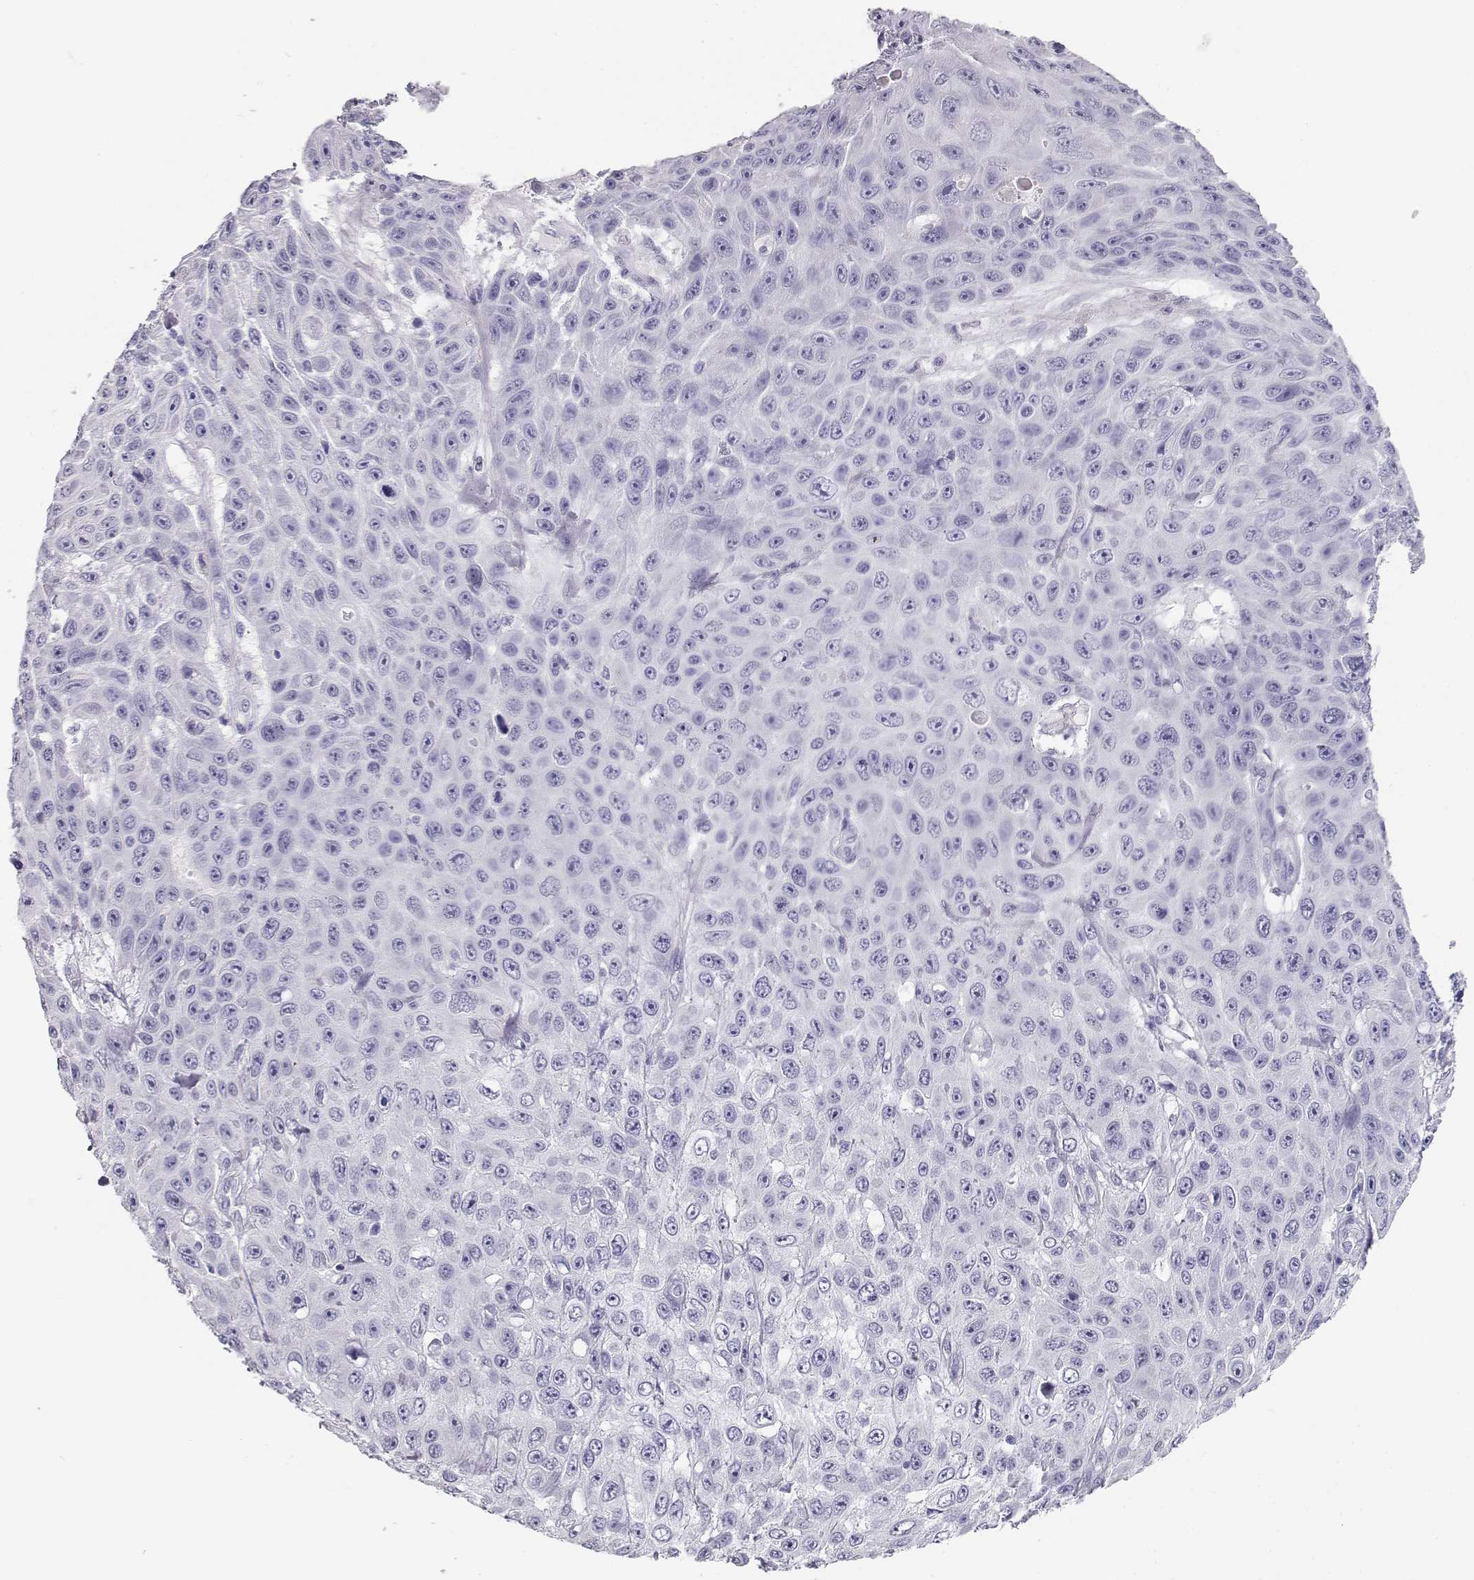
{"staining": {"intensity": "negative", "quantity": "none", "location": "none"}, "tissue": "skin cancer", "cell_type": "Tumor cells", "image_type": "cancer", "snomed": [{"axis": "morphology", "description": "Squamous cell carcinoma, NOS"}, {"axis": "topography", "description": "Skin"}], "caption": "A micrograph of human squamous cell carcinoma (skin) is negative for staining in tumor cells.", "gene": "TKTL1", "patient": {"sex": "male", "age": 82}}